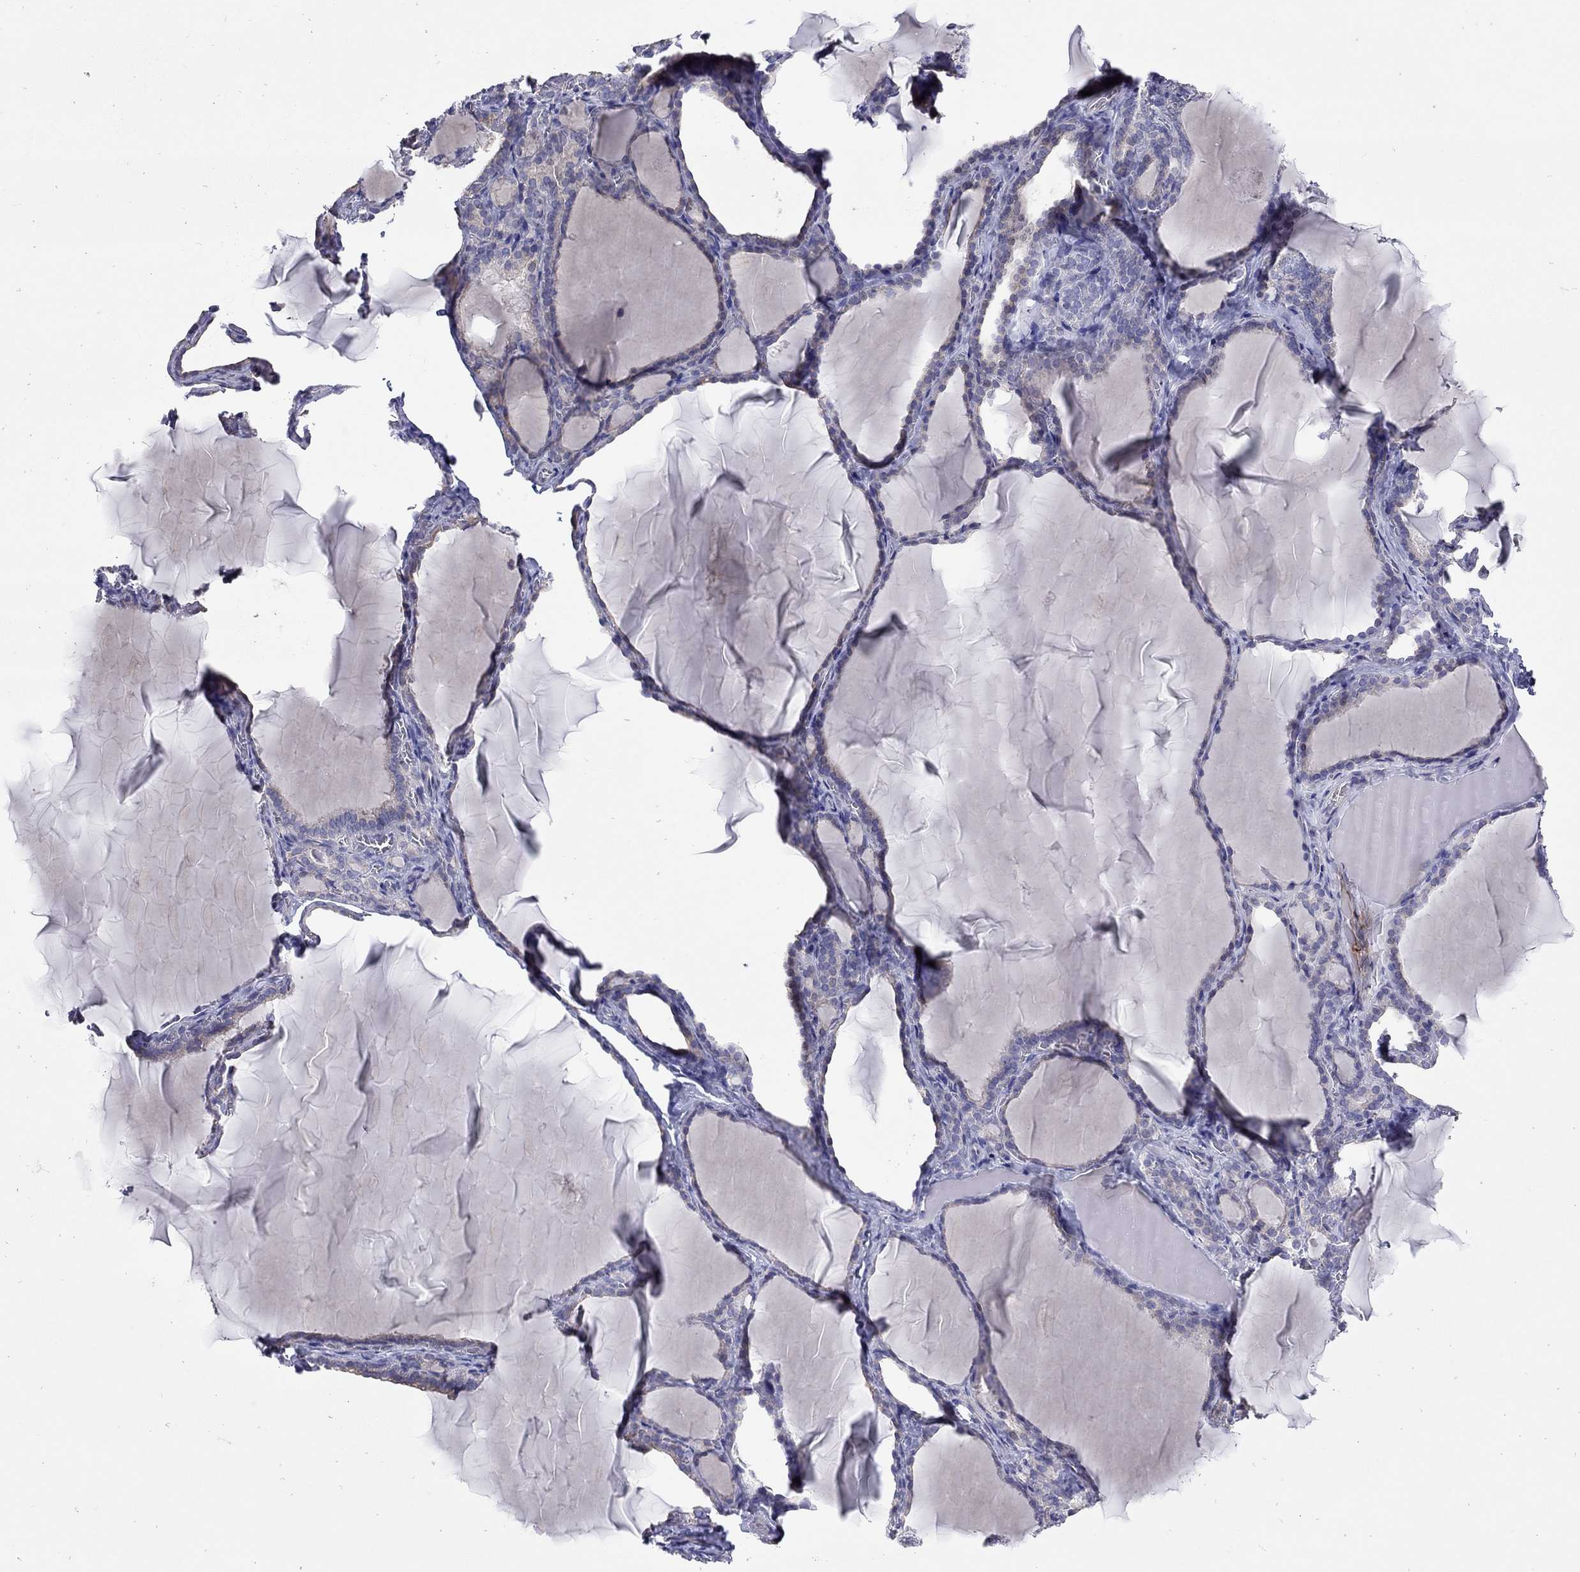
{"staining": {"intensity": "negative", "quantity": "none", "location": "none"}, "tissue": "thyroid gland", "cell_type": "Glandular cells", "image_type": "normal", "snomed": [{"axis": "morphology", "description": "Normal tissue, NOS"}, {"axis": "morphology", "description": "Hyperplasia, NOS"}, {"axis": "topography", "description": "Thyroid gland"}], "caption": "Immunohistochemistry photomicrograph of benign thyroid gland stained for a protein (brown), which shows no positivity in glandular cells. (Stains: DAB immunohistochemistry (IHC) with hematoxylin counter stain, Microscopy: brightfield microscopy at high magnification).", "gene": "SYTL2", "patient": {"sex": "female", "age": 27}}